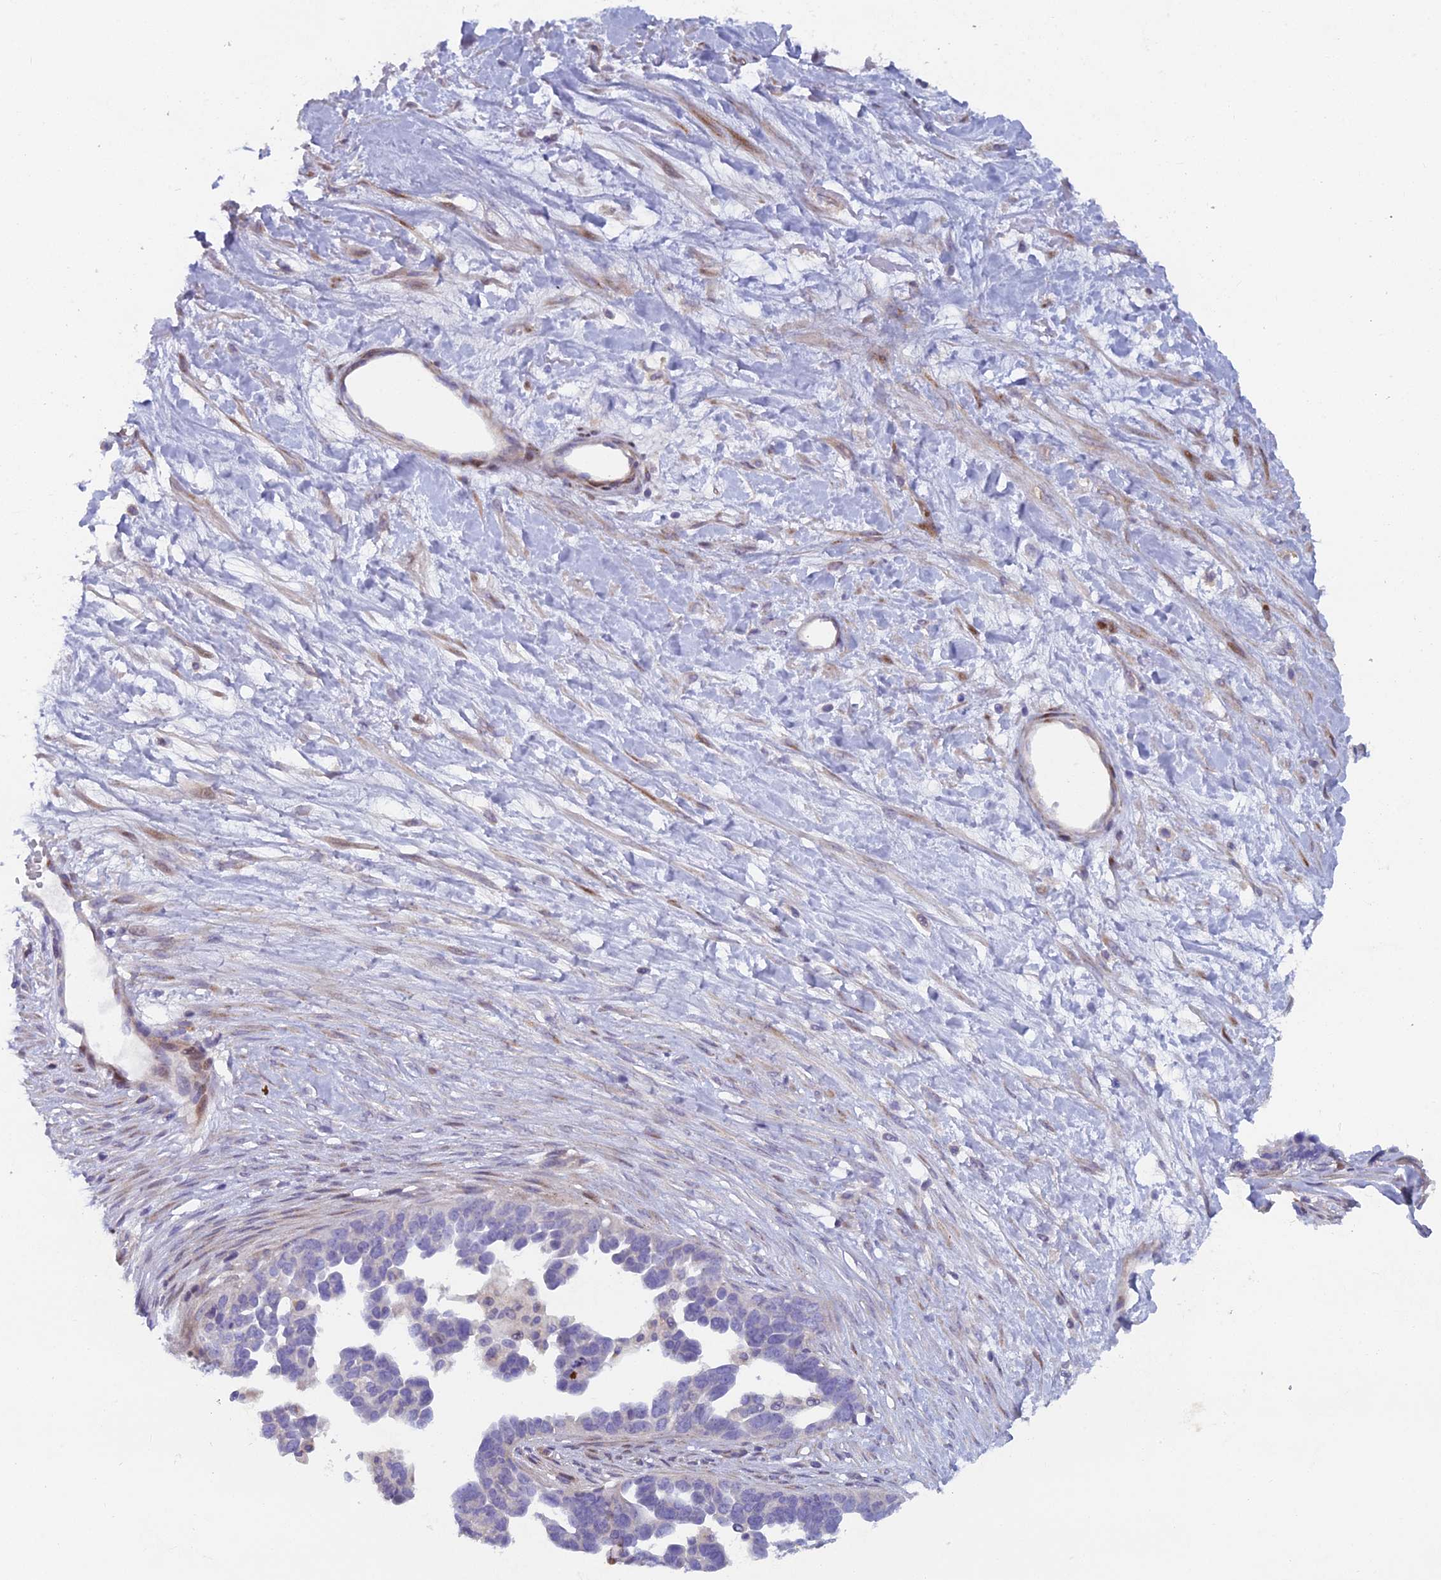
{"staining": {"intensity": "negative", "quantity": "none", "location": "none"}, "tissue": "ovarian cancer", "cell_type": "Tumor cells", "image_type": "cancer", "snomed": [{"axis": "morphology", "description": "Cystadenocarcinoma, serous, NOS"}, {"axis": "topography", "description": "Ovary"}], "caption": "A high-resolution micrograph shows IHC staining of ovarian serous cystadenocarcinoma, which exhibits no significant staining in tumor cells.", "gene": "B9D2", "patient": {"sex": "female", "age": 54}}